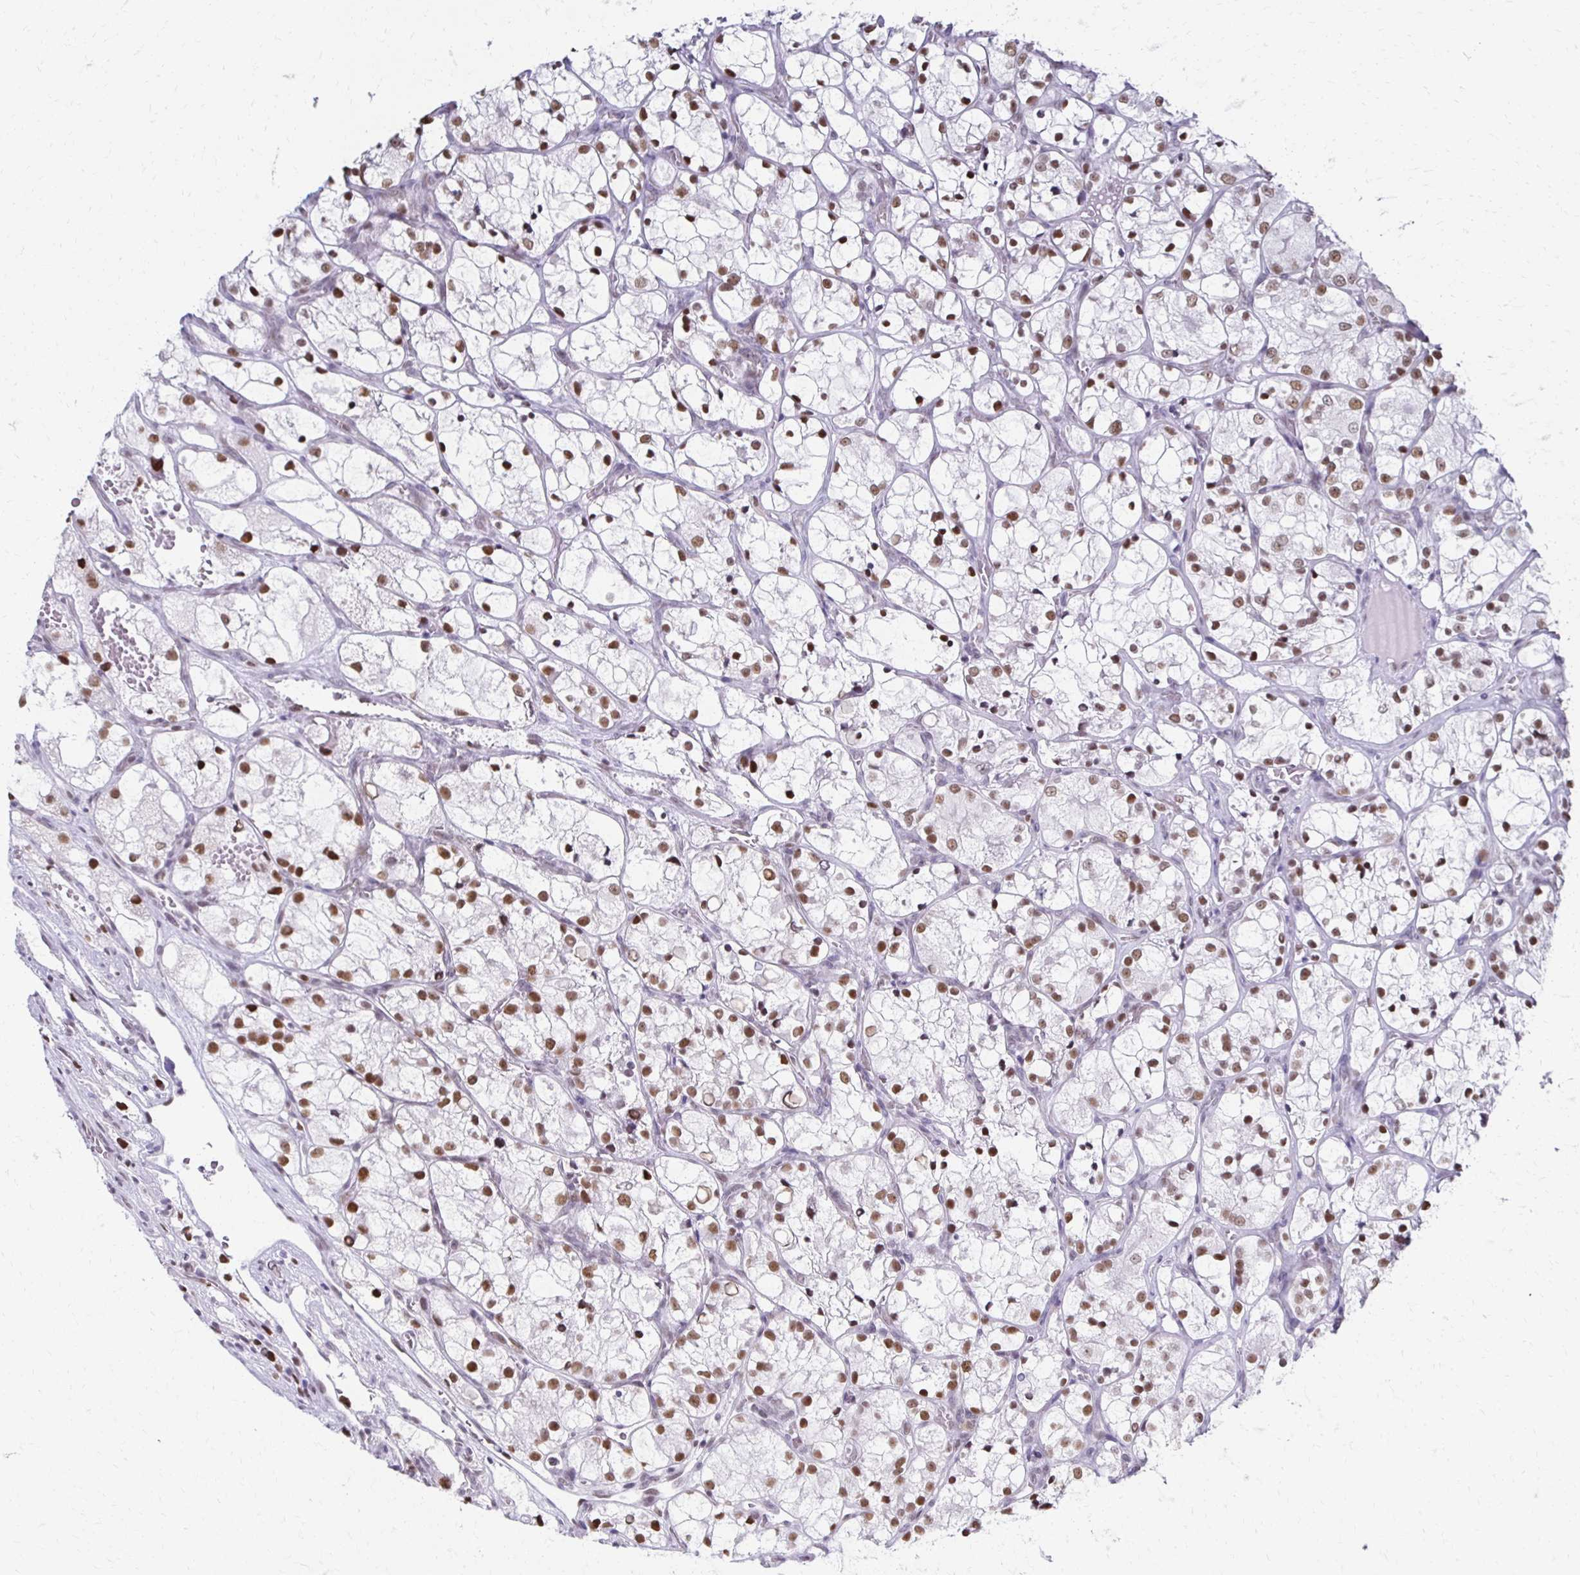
{"staining": {"intensity": "moderate", "quantity": ">75%", "location": "nuclear"}, "tissue": "renal cancer", "cell_type": "Tumor cells", "image_type": "cancer", "snomed": [{"axis": "morphology", "description": "Adenocarcinoma, NOS"}, {"axis": "topography", "description": "Kidney"}], "caption": "IHC micrograph of renal cancer stained for a protein (brown), which reveals medium levels of moderate nuclear staining in approximately >75% of tumor cells.", "gene": "IRF7", "patient": {"sex": "female", "age": 69}}